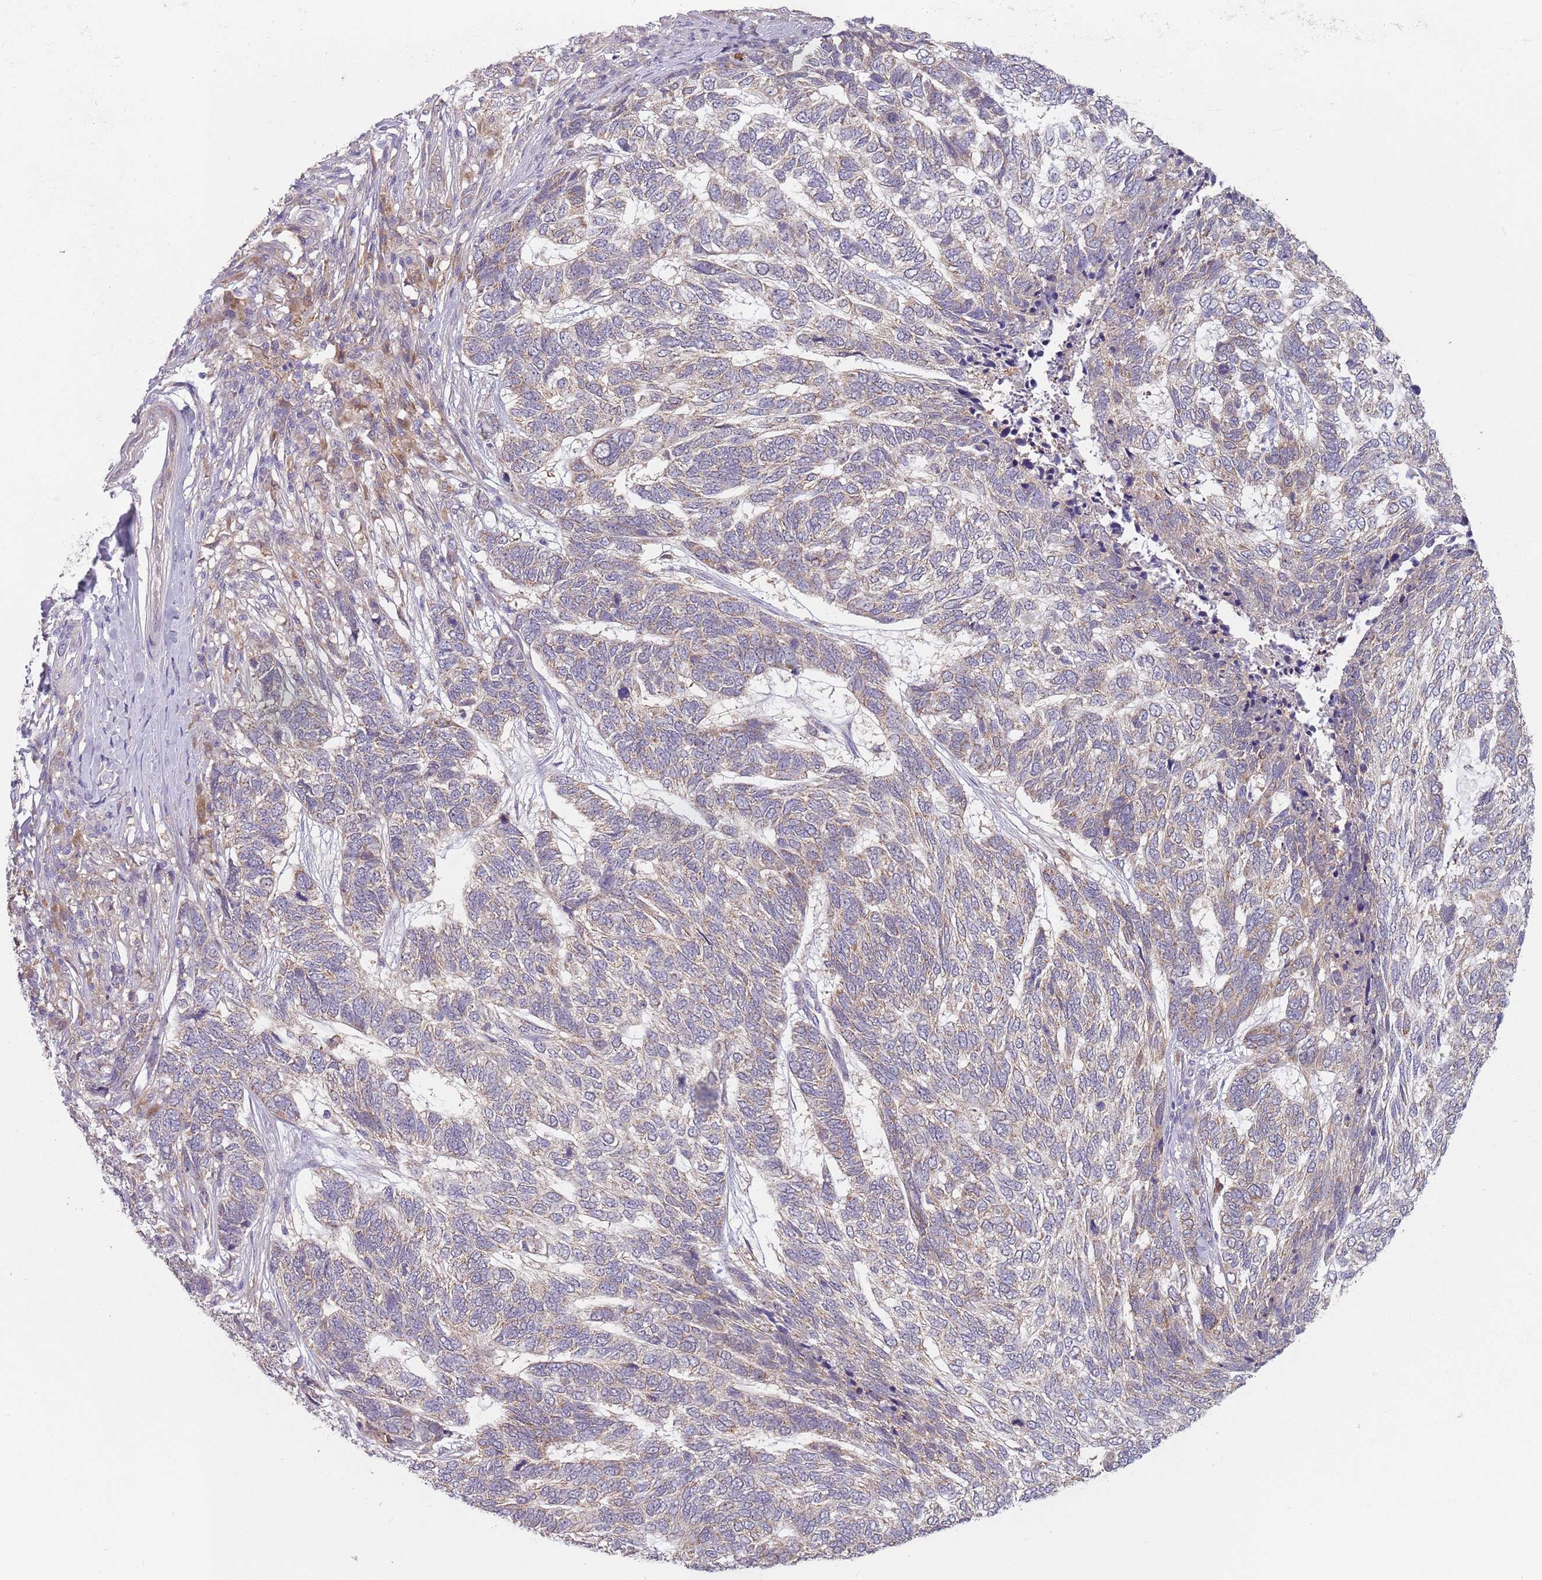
{"staining": {"intensity": "weak", "quantity": "25%-75%", "location": "cytoplasmic/membranous"}, "tissue": "skin cancer", "cell_type": "Tumor cells", "image_type": "cancer", "snomed": [{"axis": "morphology", "description": "Basal cell carcinoma"}, {"axis": "topography", "description": "Skin"}], "caption": "Immunohistochemistry (IHC) (DAB (3,3'-diaminobenzidine)) staining of skin cancer (basal cell carcinoma) exhibits weak cytoplasmic/membranous protein expression in about 25%-75% of tumor cells.", "gene": "COQ5", "patient": {"sex": "female", "age": 65}}